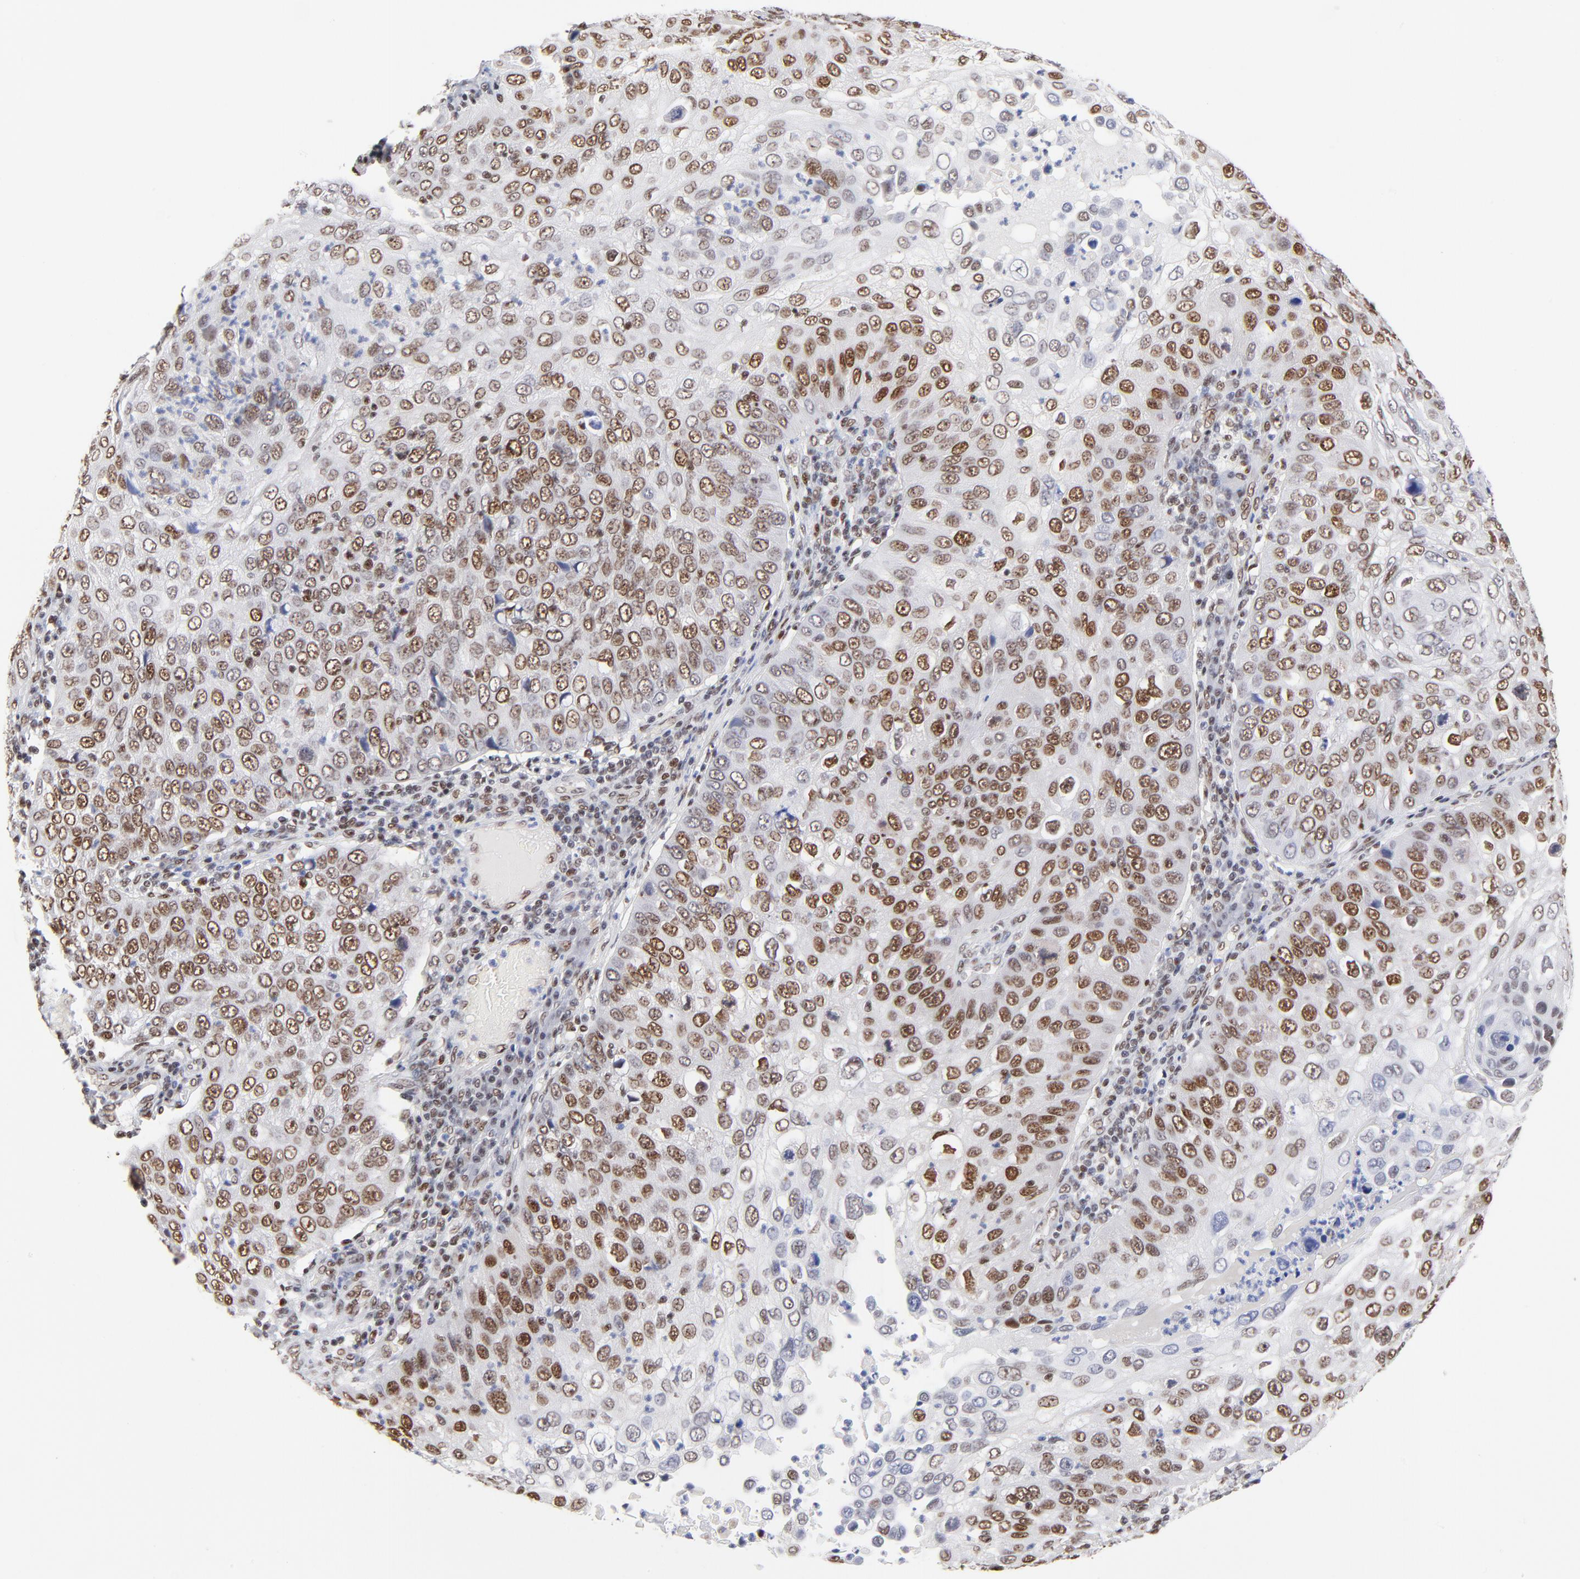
{"staining": {"intensity": "strong", "quantity": ">75%", "location": "nuclear"}, "tissue": "skin cancer", "cell_type": "Tumor cells", "image_type": "cancer", "snomed": [{"axis": "morphology", "description": "Squamous cell carcinoma, NOS"}, {"axis": "topography", "description": "Skin"}], "caption": "Squamous cell carcinoma (skin) stained with DAB (3,3'-diaminobenzidine) immunohistochemistry displays high levels of strong nuclear expression in approximately >75% of tumor cells.", "gene": "ZMYM3", "patient": {"sex": "male", "age": 87}}